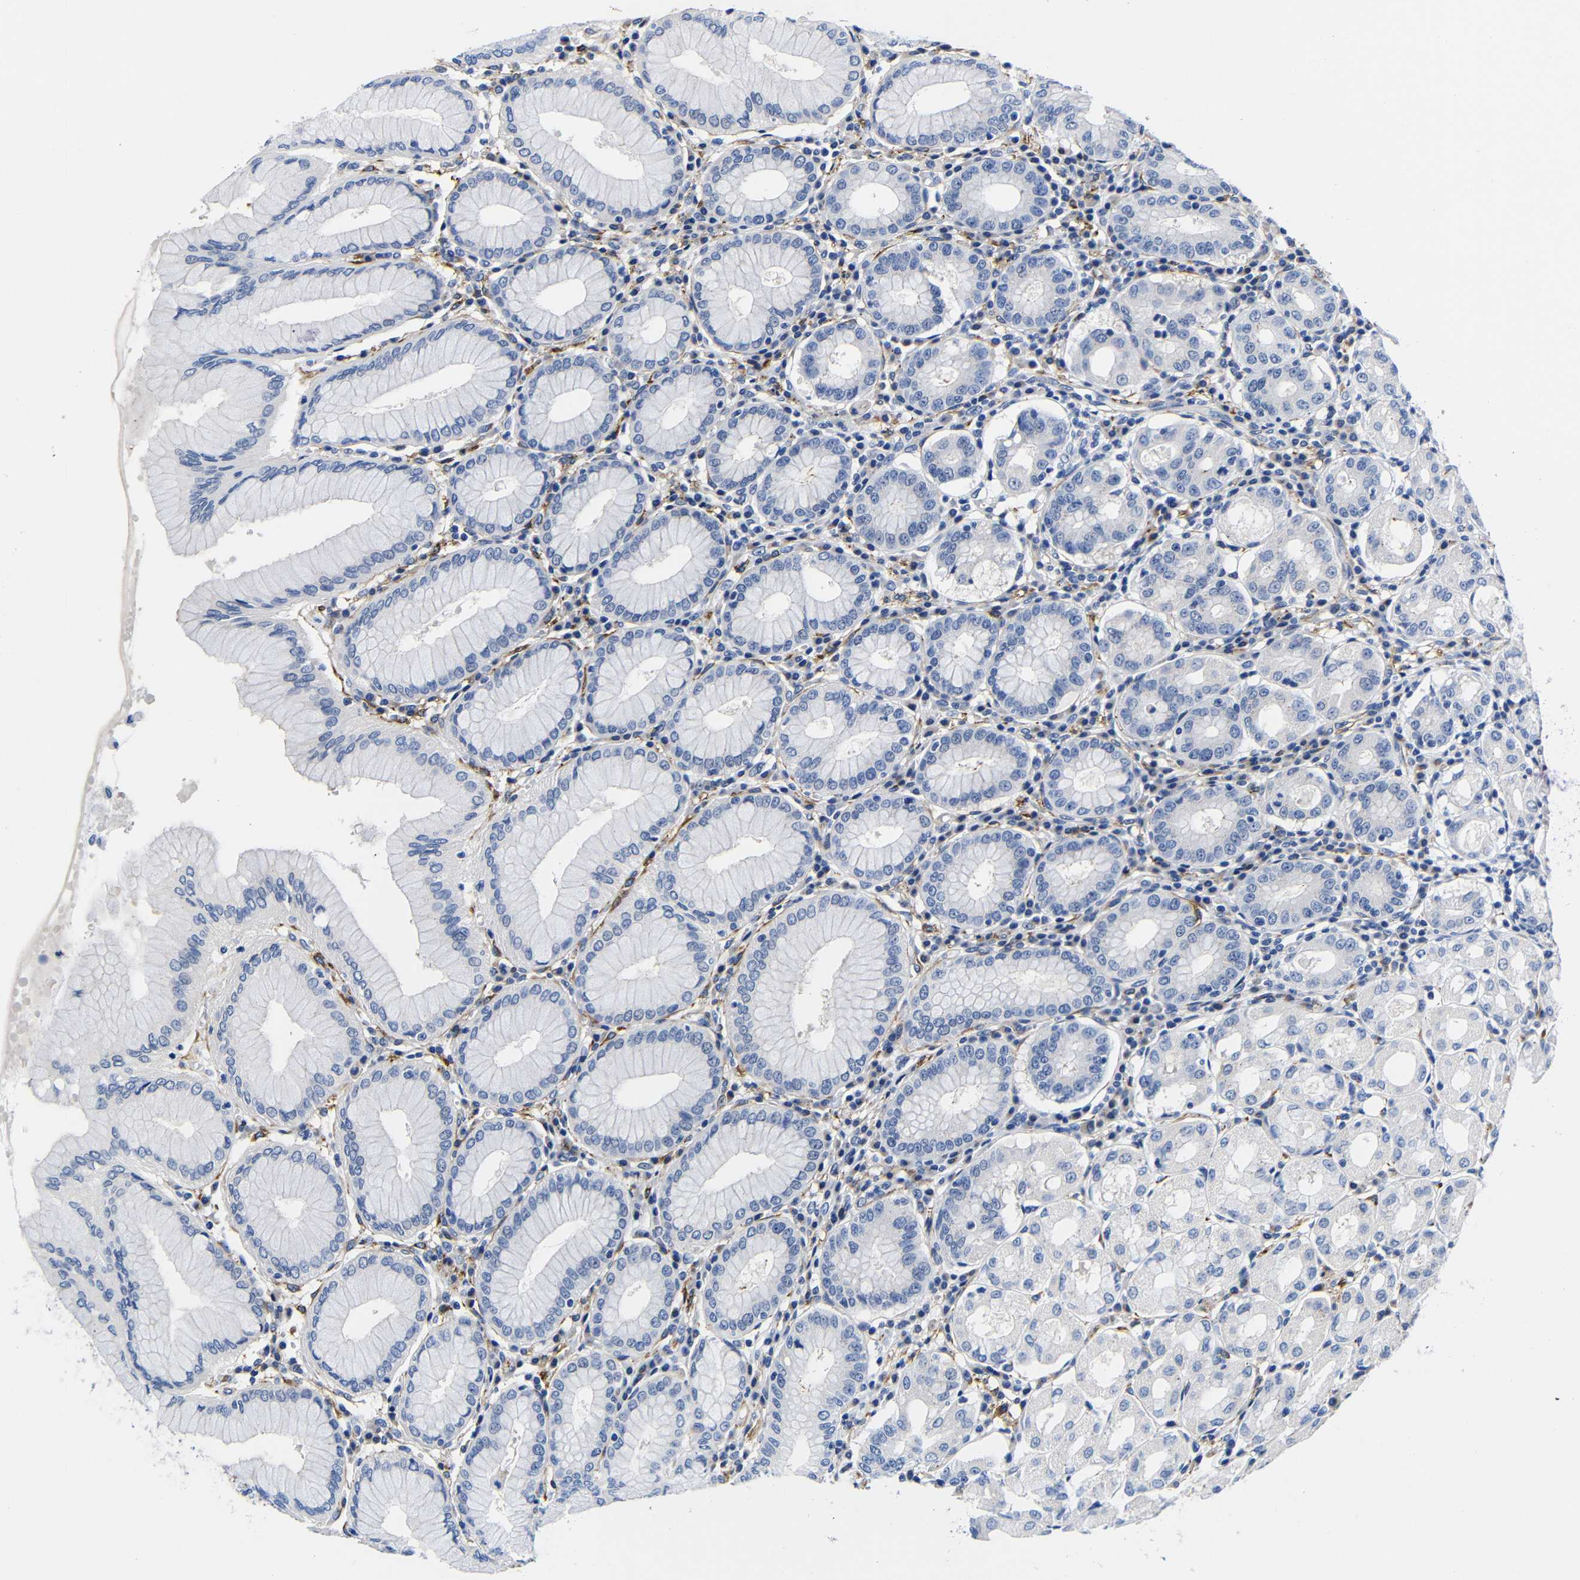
{"staining": {"intensity": "negative", "quantity": "none", "location": "none"}, "tissue": "stomach", "cell_type": "Glandular cells", "image_type": "normal", "snomed": [{"axis": "morphology", "description": "Normal tissue, NOS"}, {"axis": "topography", "description": "Stomach"}, {"axis": "topography", "description": "Stomach, lower"}], "caption": "A micrograph of stomach stained for a protein reveals no brown staining in glandular cells.", "gene": "LRIG1", "patient": {"sex": "female", "age": 56}}